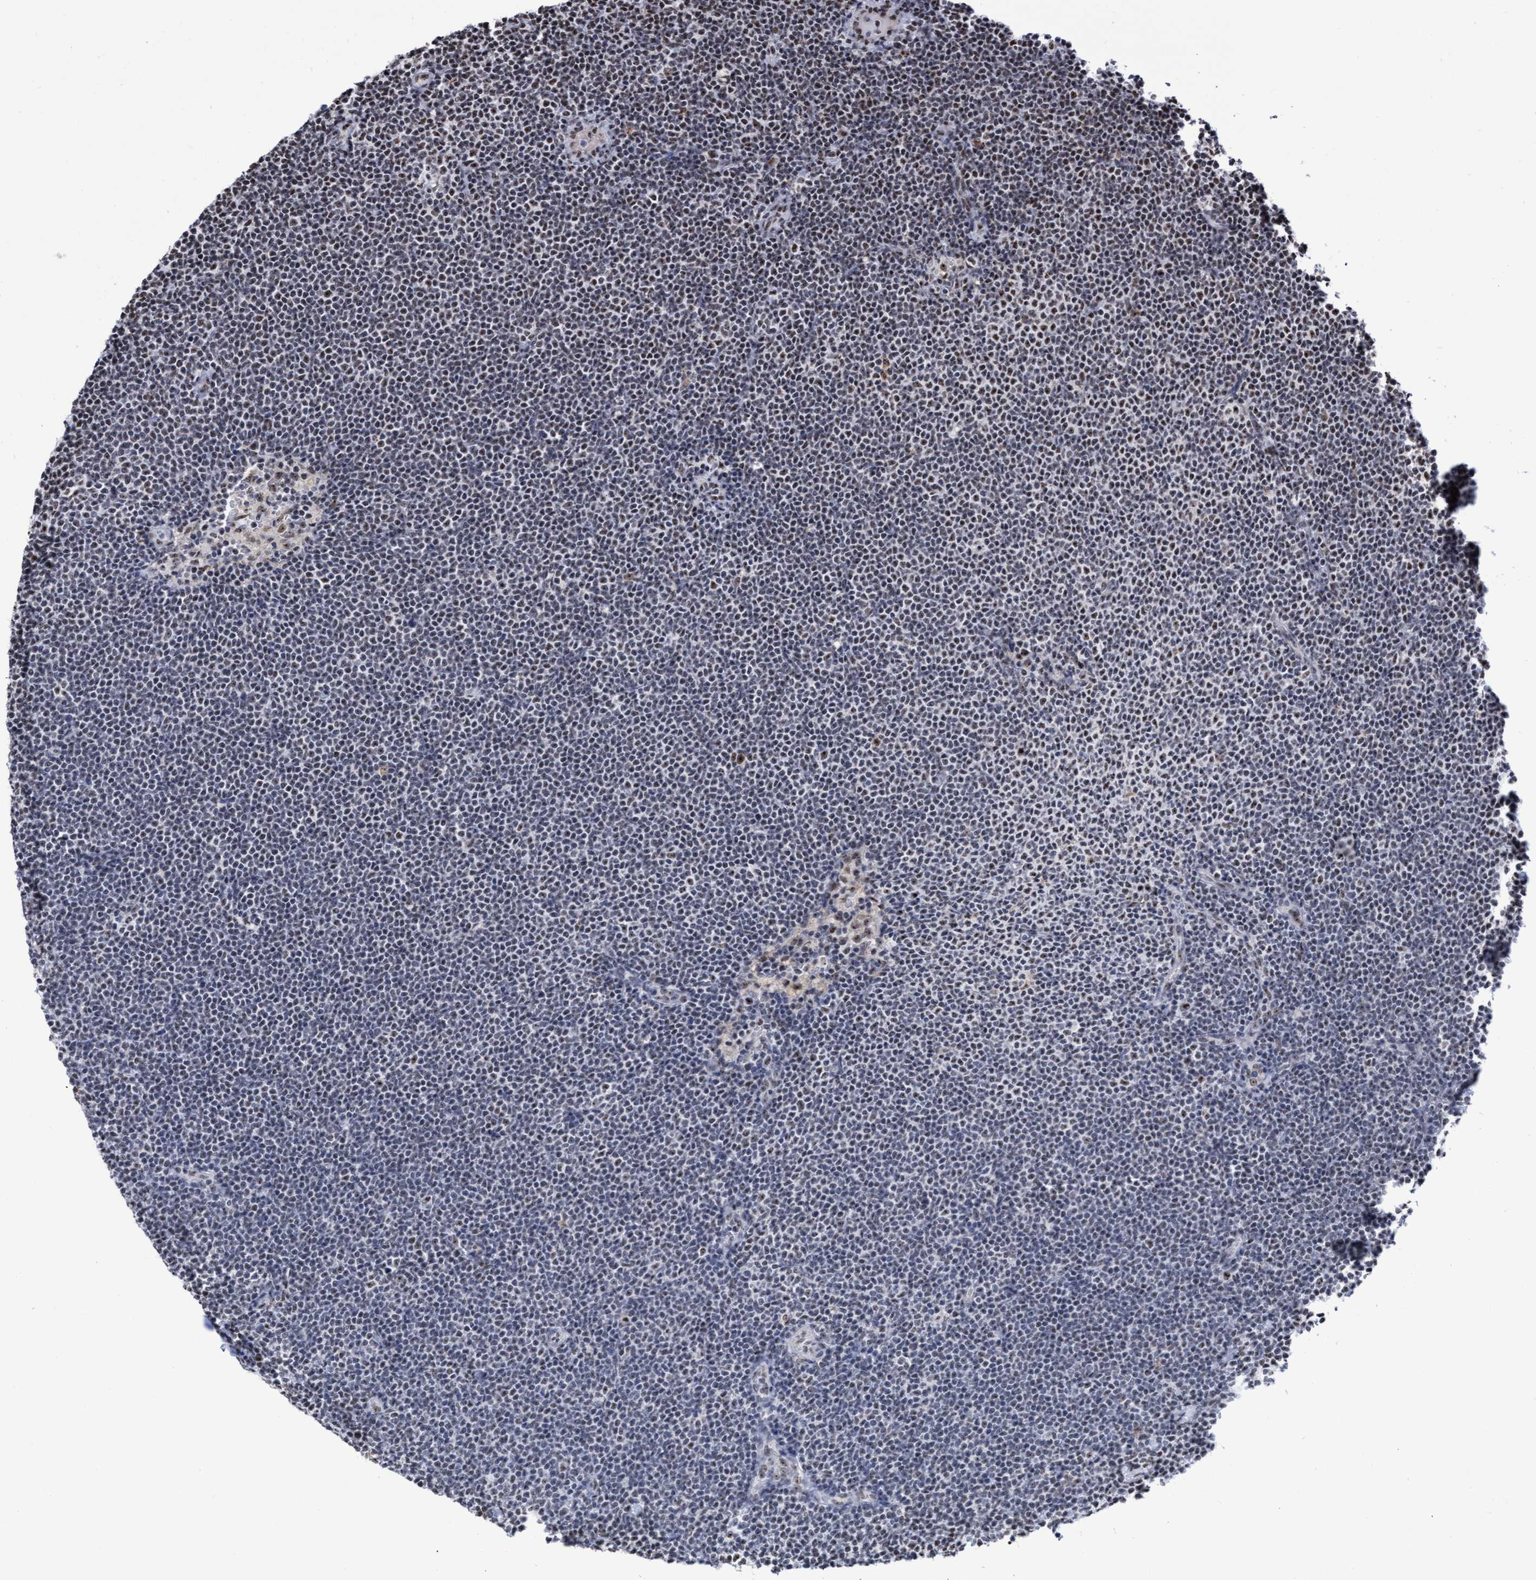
{"staining": {"intensity": "weak", "quantity": "25%-75%", "location": "nuclear"}, "tissue": "lymphoma", "cell_type": "Tumor cells", "image_type": "cancer", "snomed": [{"axis": "morphology", "description": "Malignant lymphoma, non-Hodgkin's type, Low grade"}, {"axis": "topography", "description": "Lymph node"}], "caption": "Immunohistochemical staining of lymphoma exhibits weak nuclear protein expression in approximately 25%-75% of tumor cells. The staining was performed using DAB to visualize the protein expression in brown, while the nuclei were stained in blue with hematoxylin (Magnification: 20x).", "gene": "EFCAB10", "patient": {"sex": "female", "age": 53}}